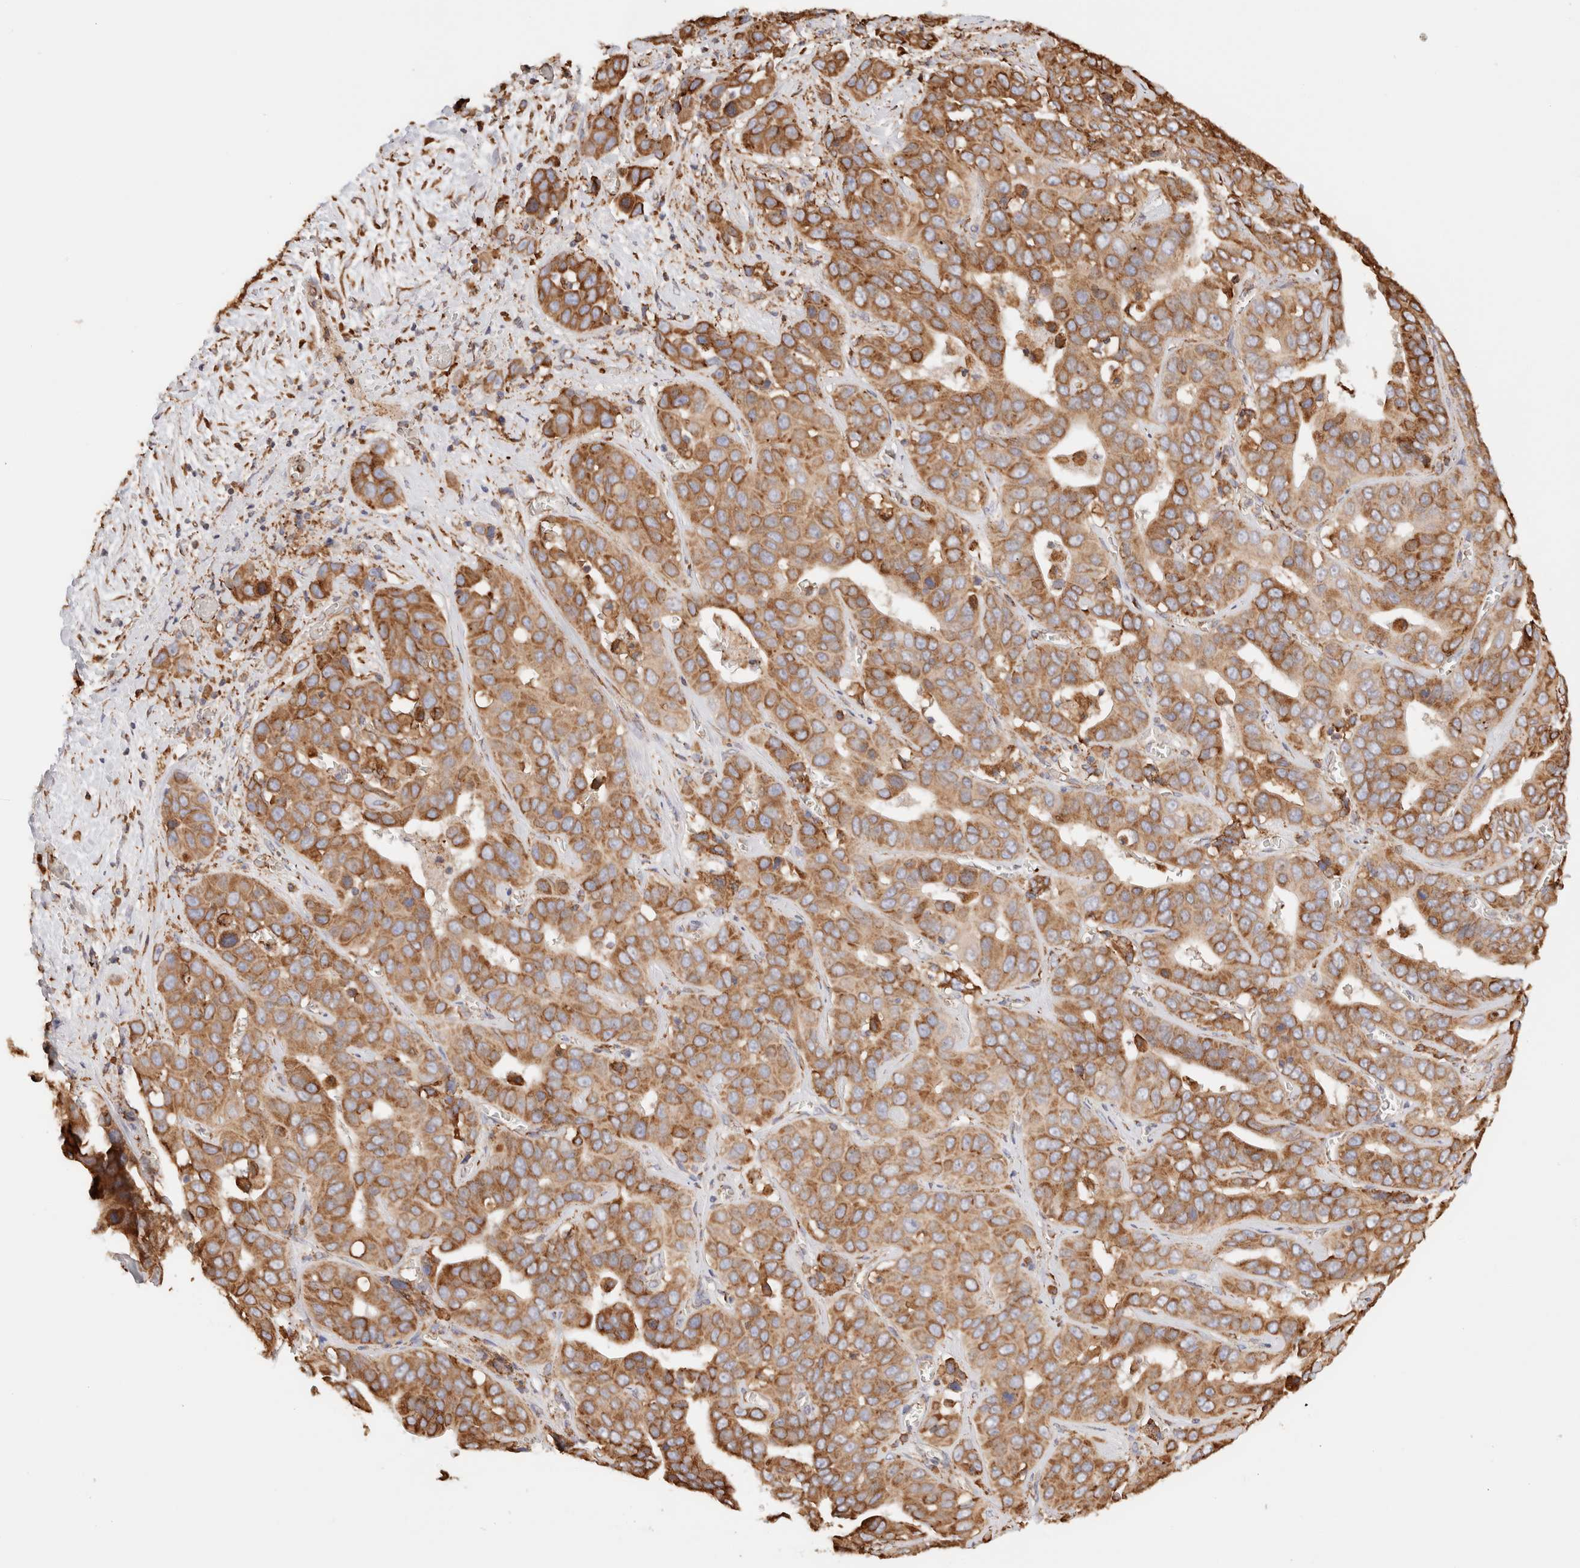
{"staining": {"intensity": "moderate", "quantity": ">75%", "location": "cytoplasmic/membranous"}, "tissue": "liver cancer", "cell_type": "Tumor cells", "image_type": "cancer", "snomed": [{"axis": "morphology", "description": "Cholangiocarcinoma"}, {"axis": "topography", "description": "Liver"}], "caption": "Immunohistochemical staining of liver cancer exhibits moderate cytoplasmic/membranous protein positivity in about >75% of tumor cells.", "gene": "FER", "patient": {"sex": "female", "age": 52}}